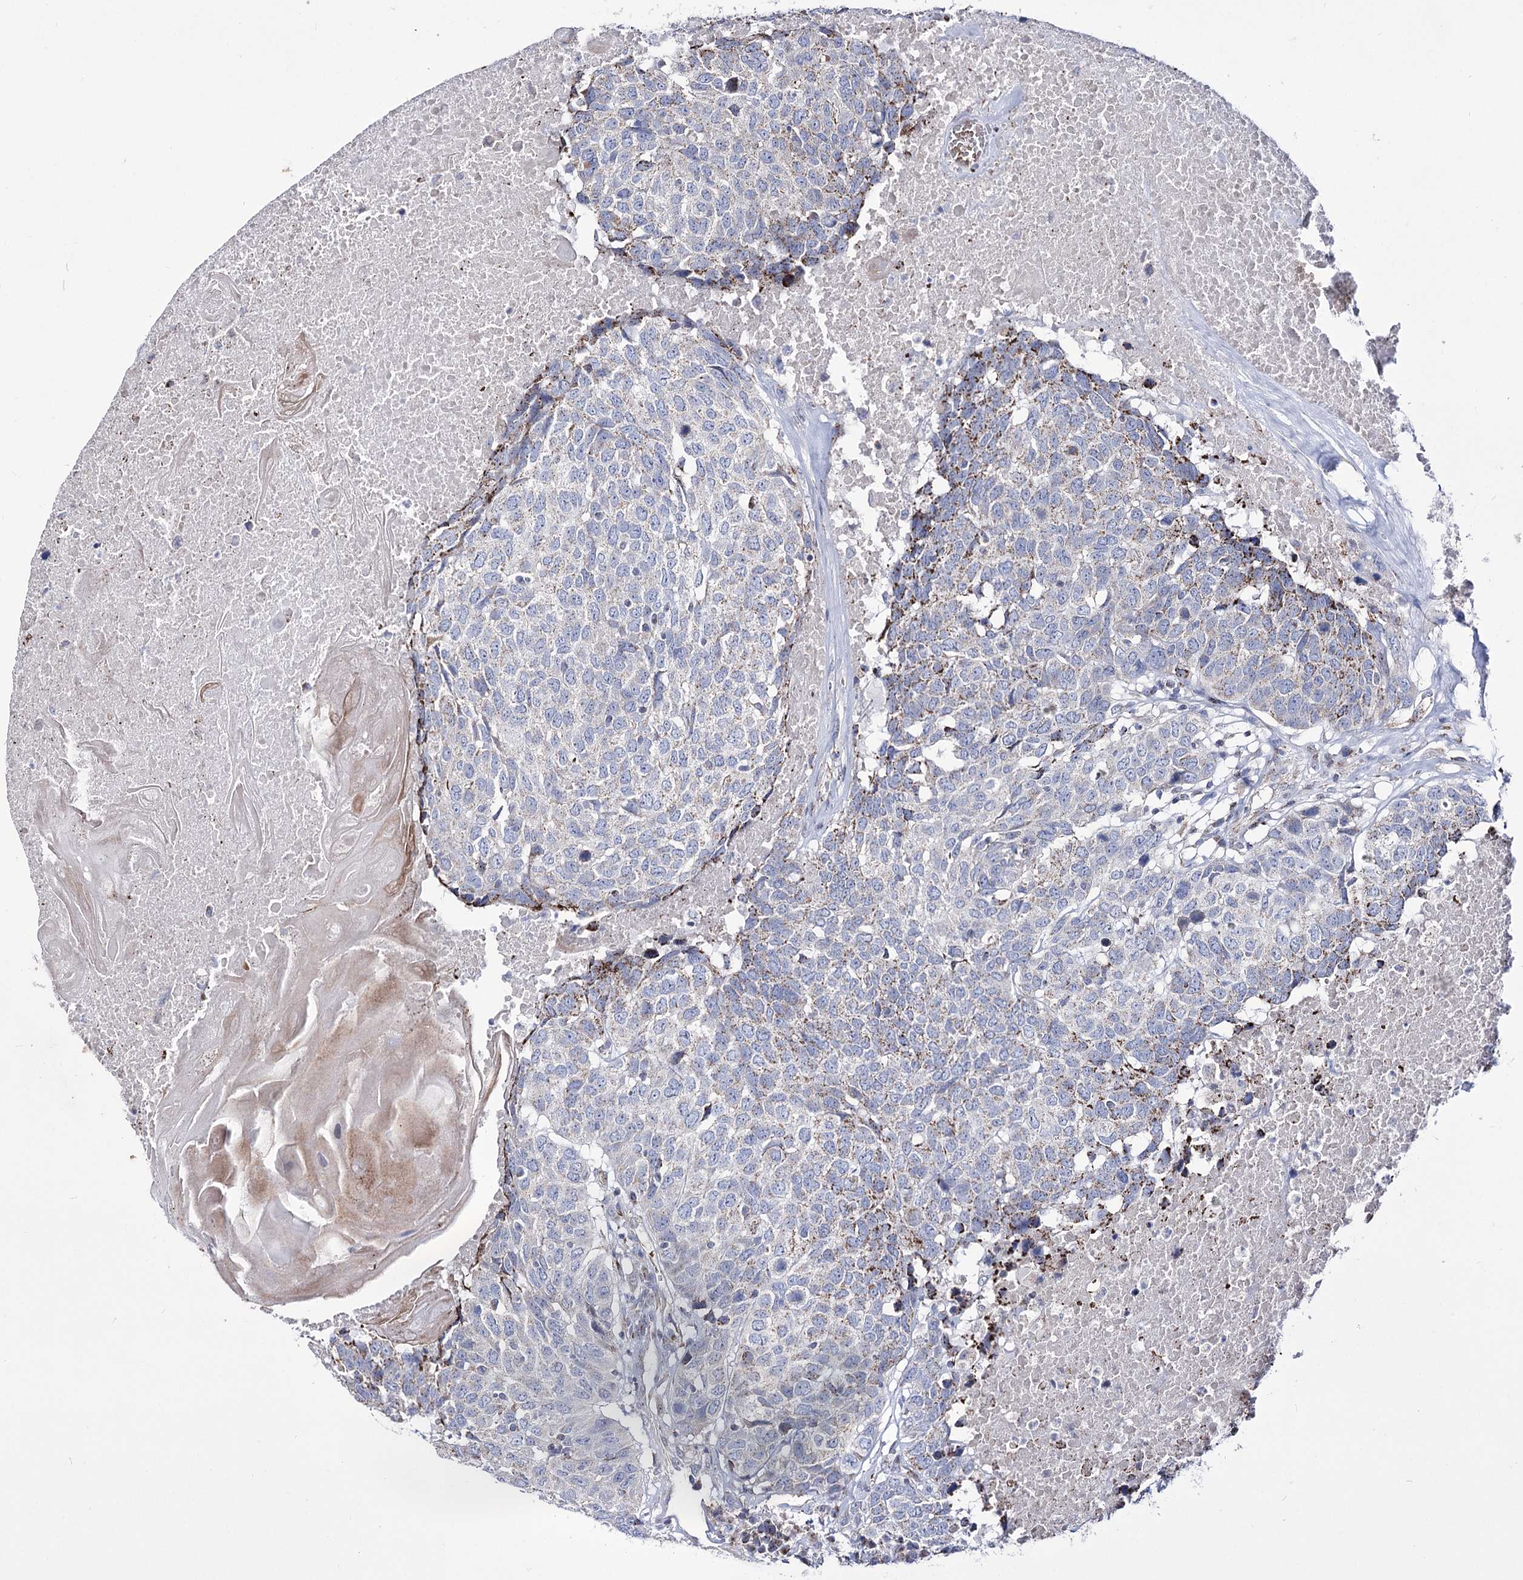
{"staining": {"intensity": "moderate", "quantity": "<25%", "location": "cytoplasmic/membranous"}, "tissue": "head and neck cancer", "cell_type": "Tumor cells", "image_type": "cancer", "snomed": [{"axis": "morphology", "description": "Squamous cell carcinoma, NOS"}, {"axis": "topography", "description": "Head-Neck"}], "caption": "A brown stain highlights moderate cytoplasmic/membranous staining of a protein in human squamous cell carcinoma (head and neck) tumor cells. (brown staining indicates protein expression, while blue staining denotes nuclei).", "gene": "OSBPL5", "patient": {"sex": "male", "age": 66}}